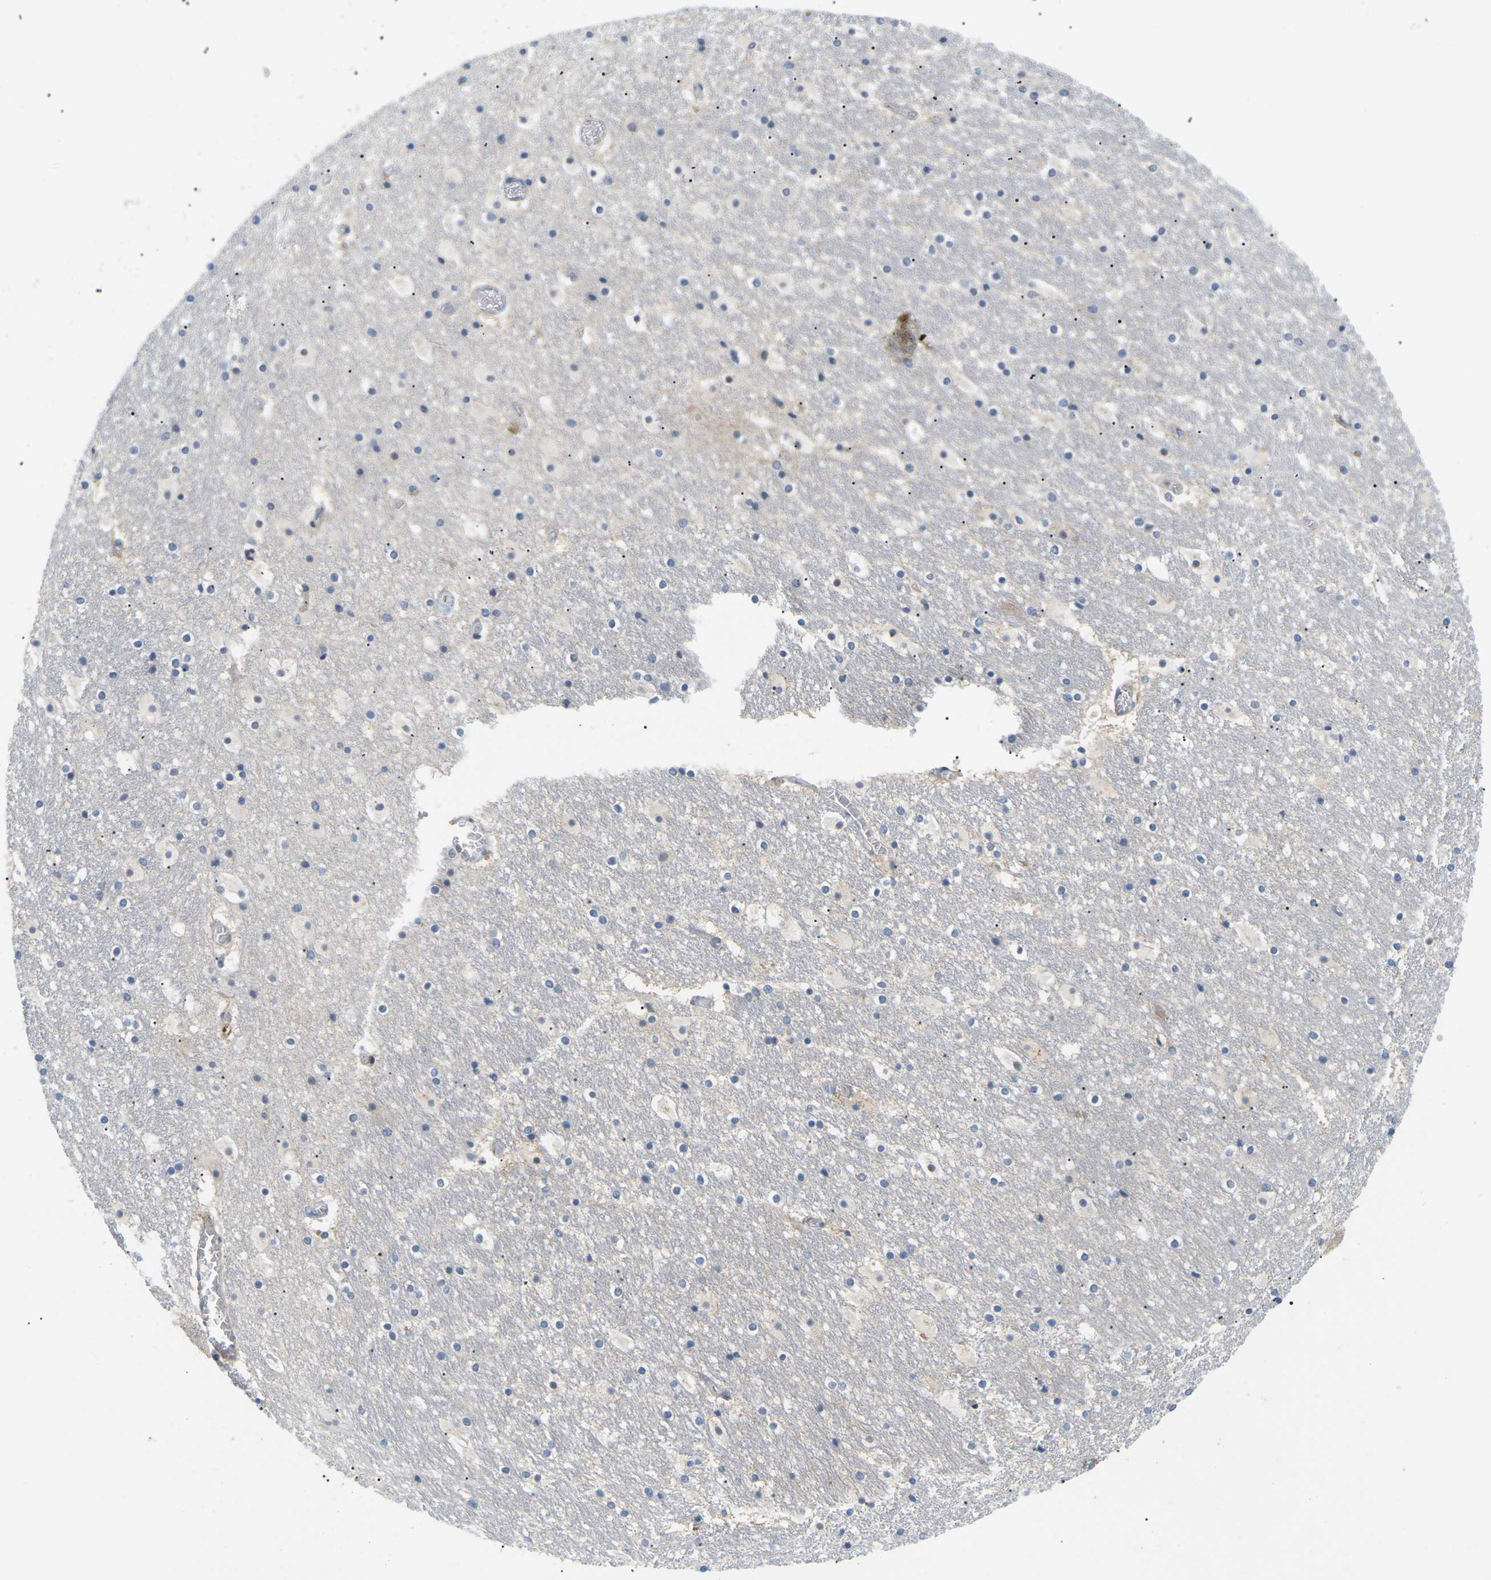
{"staining": {"intensity": "moderate", "quantity": "<25%", "location": "cytoplasmic/membranous"}, "tissue": "hippocampus", "cell_type": "Glial cells", "image_type": "normal", "snomed": [{"axis": "morphology", "description": "Normal tissue, NOS"}, {"axis": "topography", "description": "Hippocampus"}], "caption": "Protein staining of normal hippocampus reveals moderate cytoplasmic/membranous expression in approximately <25% of glial cells. (DAB = brown stain, brightfield microscopy at high magnification).", "gene": "EVA1C", "patient": {"sex": "male", "age": 45}}